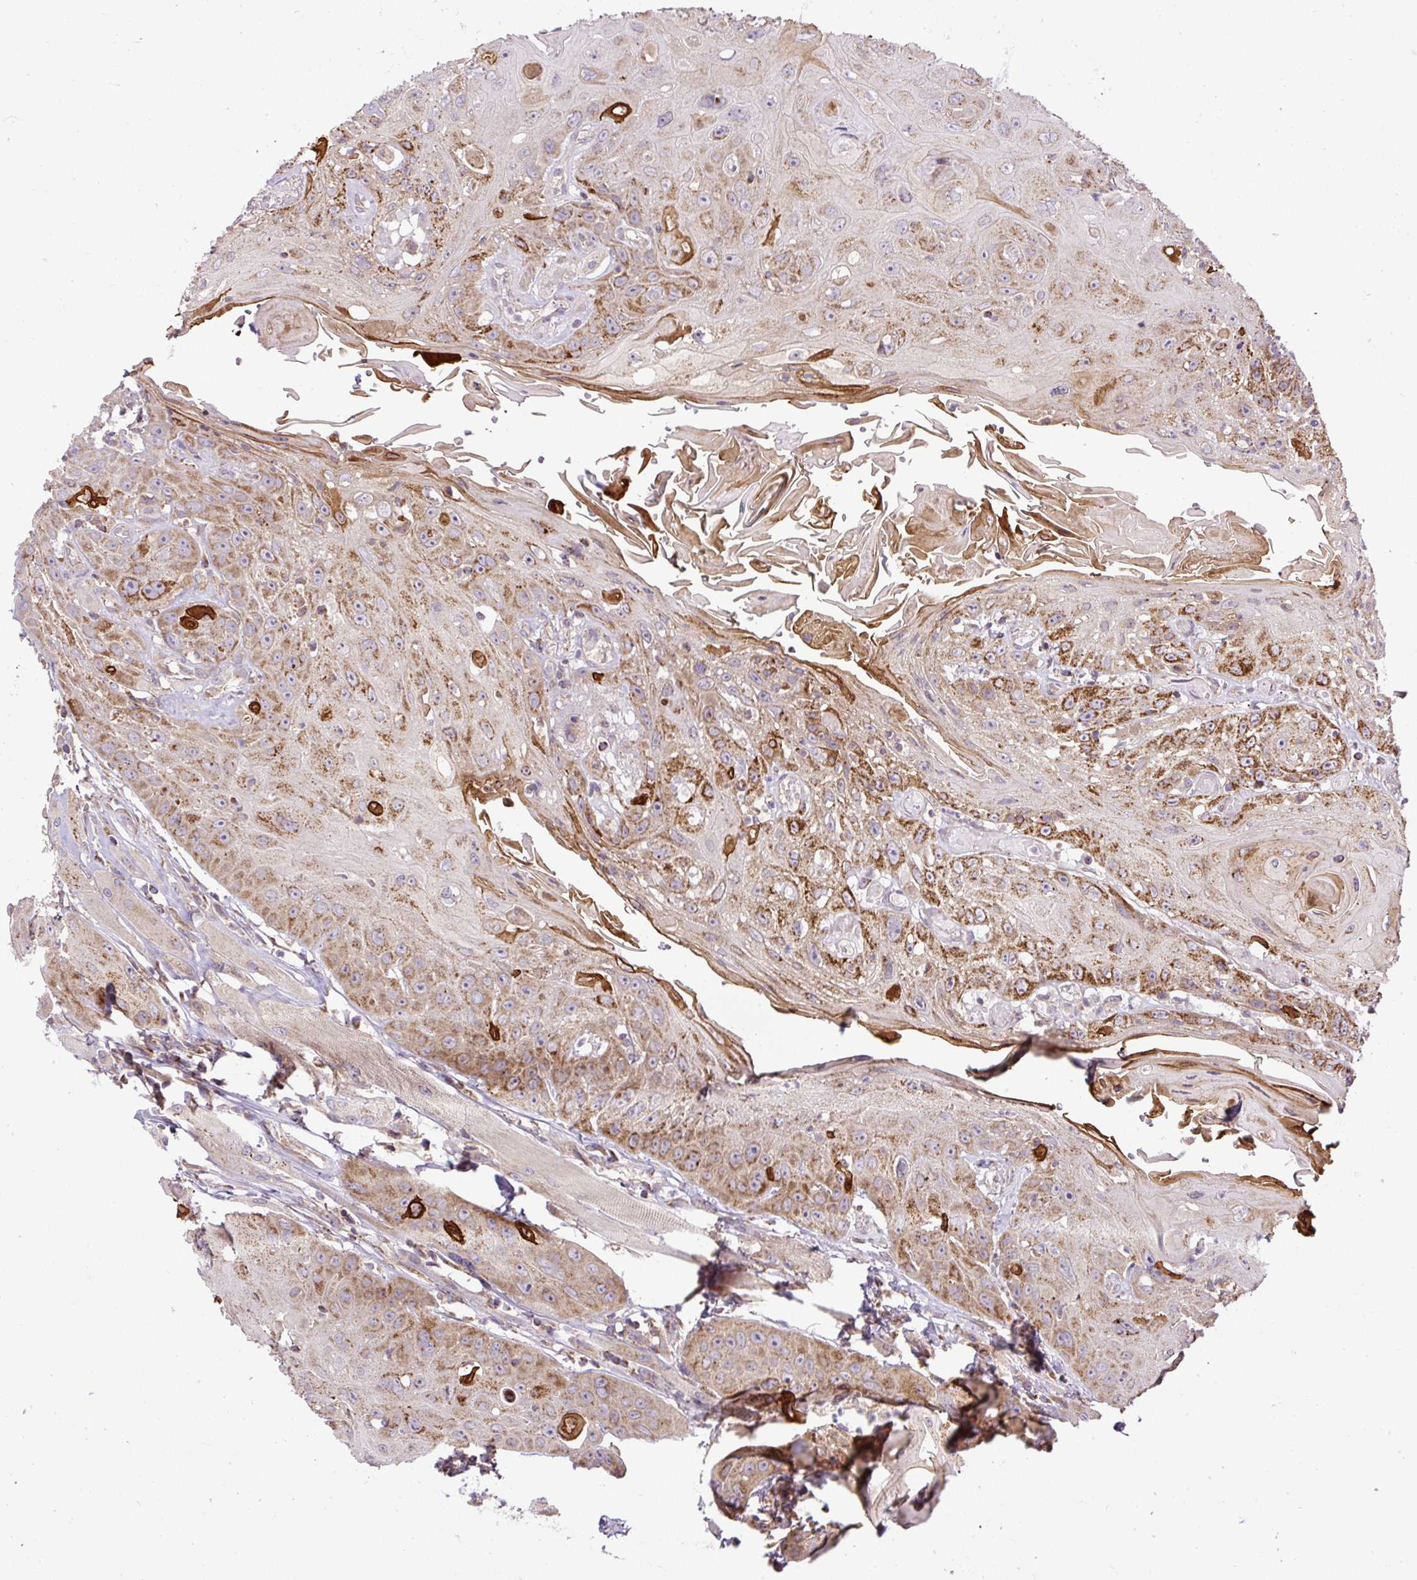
{"staining": {"intensity": "moderate", "quantity": ">75%", "location": "cytoplasmic/membranous"}, "tissue": "head and neck cancer", "cell_type": "Tumor cells", "image_type": "cancer", "snomed": [{"axis": "morphology", "description": "Squamous cell carcinoma, NOS"}, {"axis": "topography", "description": "Head-Neck"}], "caption": "A histopathology image of human head and neck cancer (squamous cell carcinoma) stained for a protein displays moderate cytoplasmic/membranous brown staining in tumor cells. (DAB IHC with brightfield microscopy, high magnification).", "gene": "ZNF547", "patient": {"sex": "female", "age": 59}}